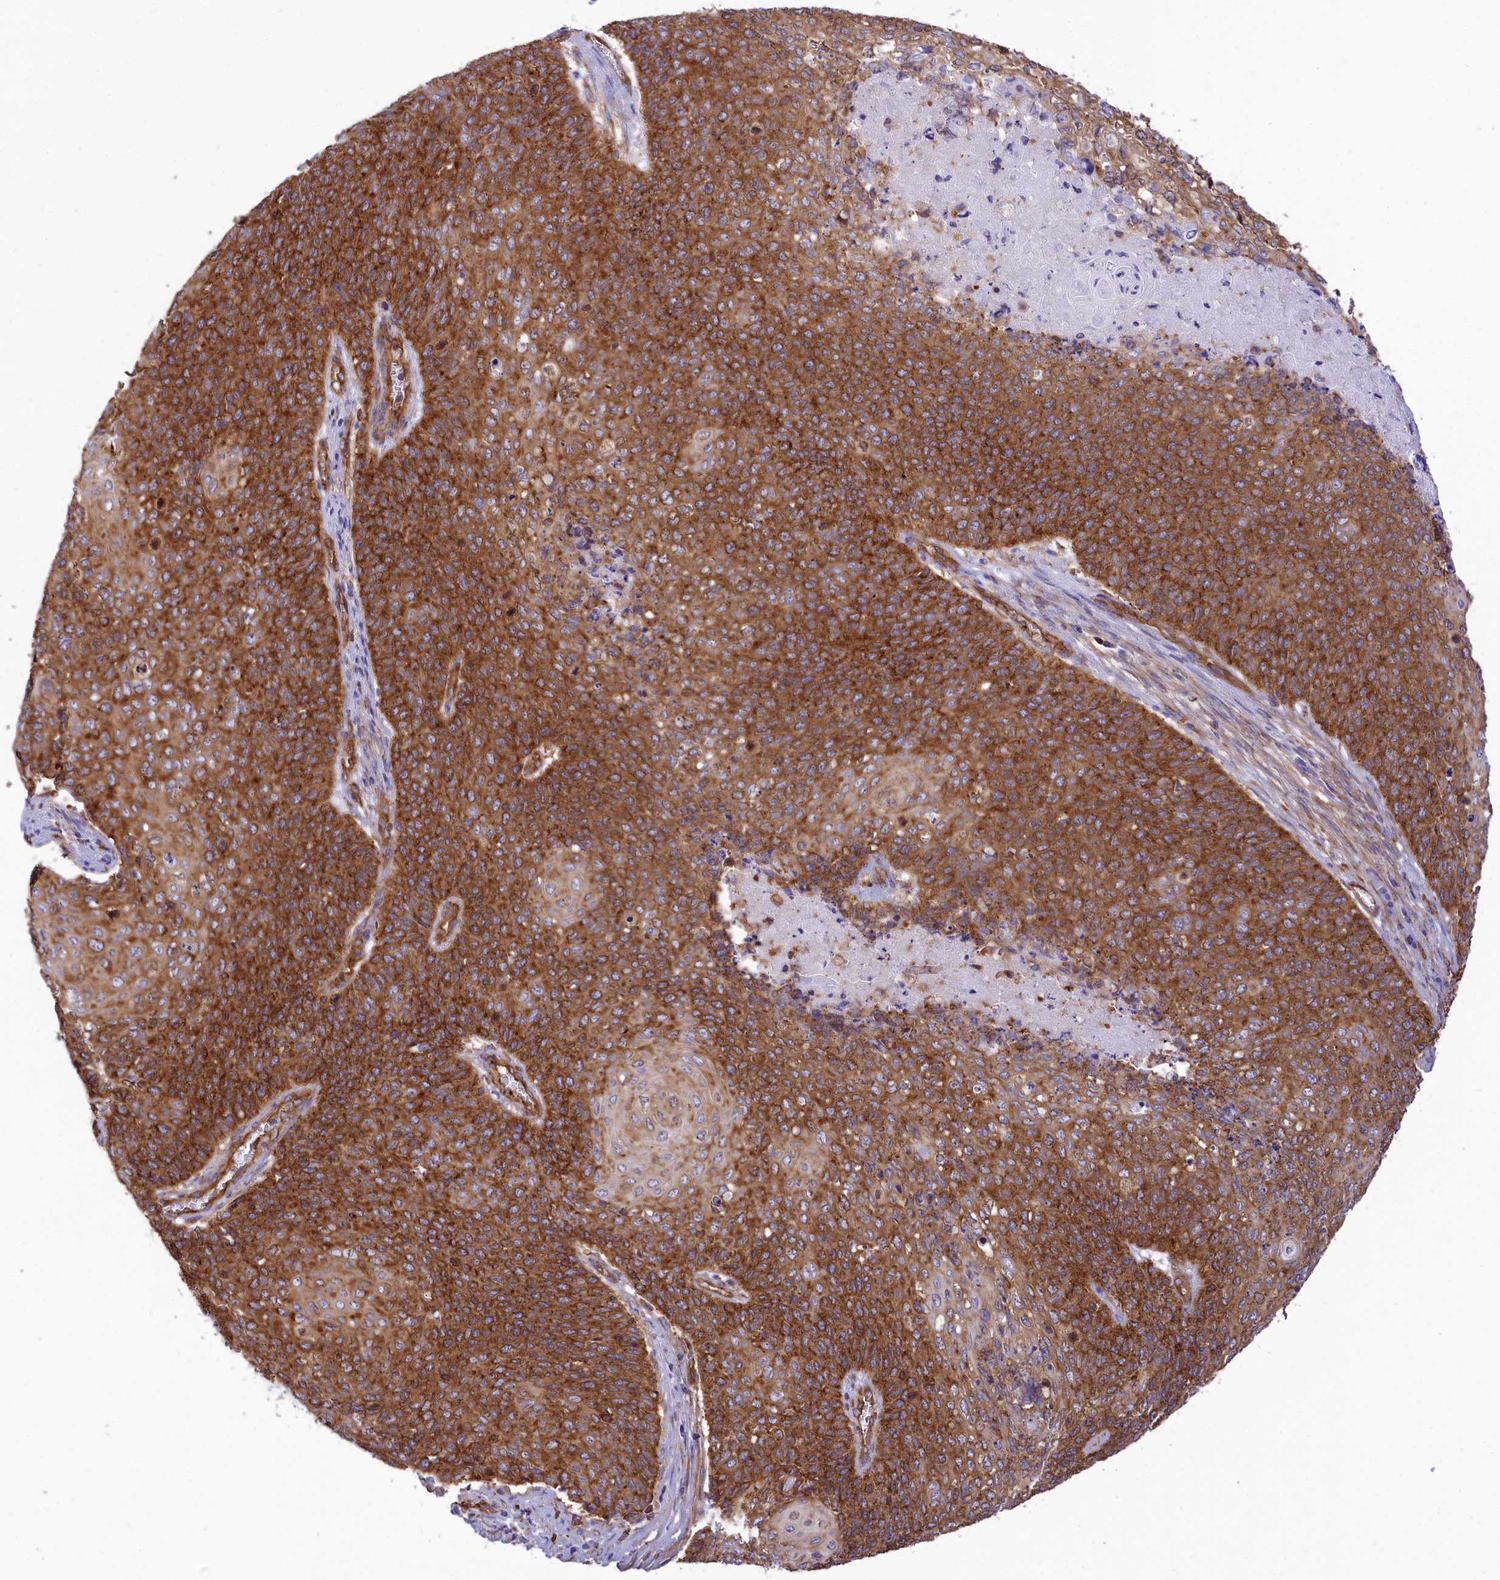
{"staining": {"intensity": "strong", "quantity": ">75%", "location": "cytoplasmic/membranous"}, "tissue": "cervical cancer", "cell_type": "Tumor cells", "image_type": "cancer", "snomed": [{"axis": "morphology", "description": "Squamous cell carcinoma, NOS"}, {"axis": "topography", "description": "Cervix"}], "caption": "This micrograph demonstrates squamous cell carcinoma (cervical) stained with immunohistochemistry (IHC) to label a protein in brown. The cytoplasmic/membranous of tumor cells show strong positivity for the protein. Nuclei are counter-stained blue.", "gene": "SEPTIN9", "patient": {"sex": "female", "age": 39}}